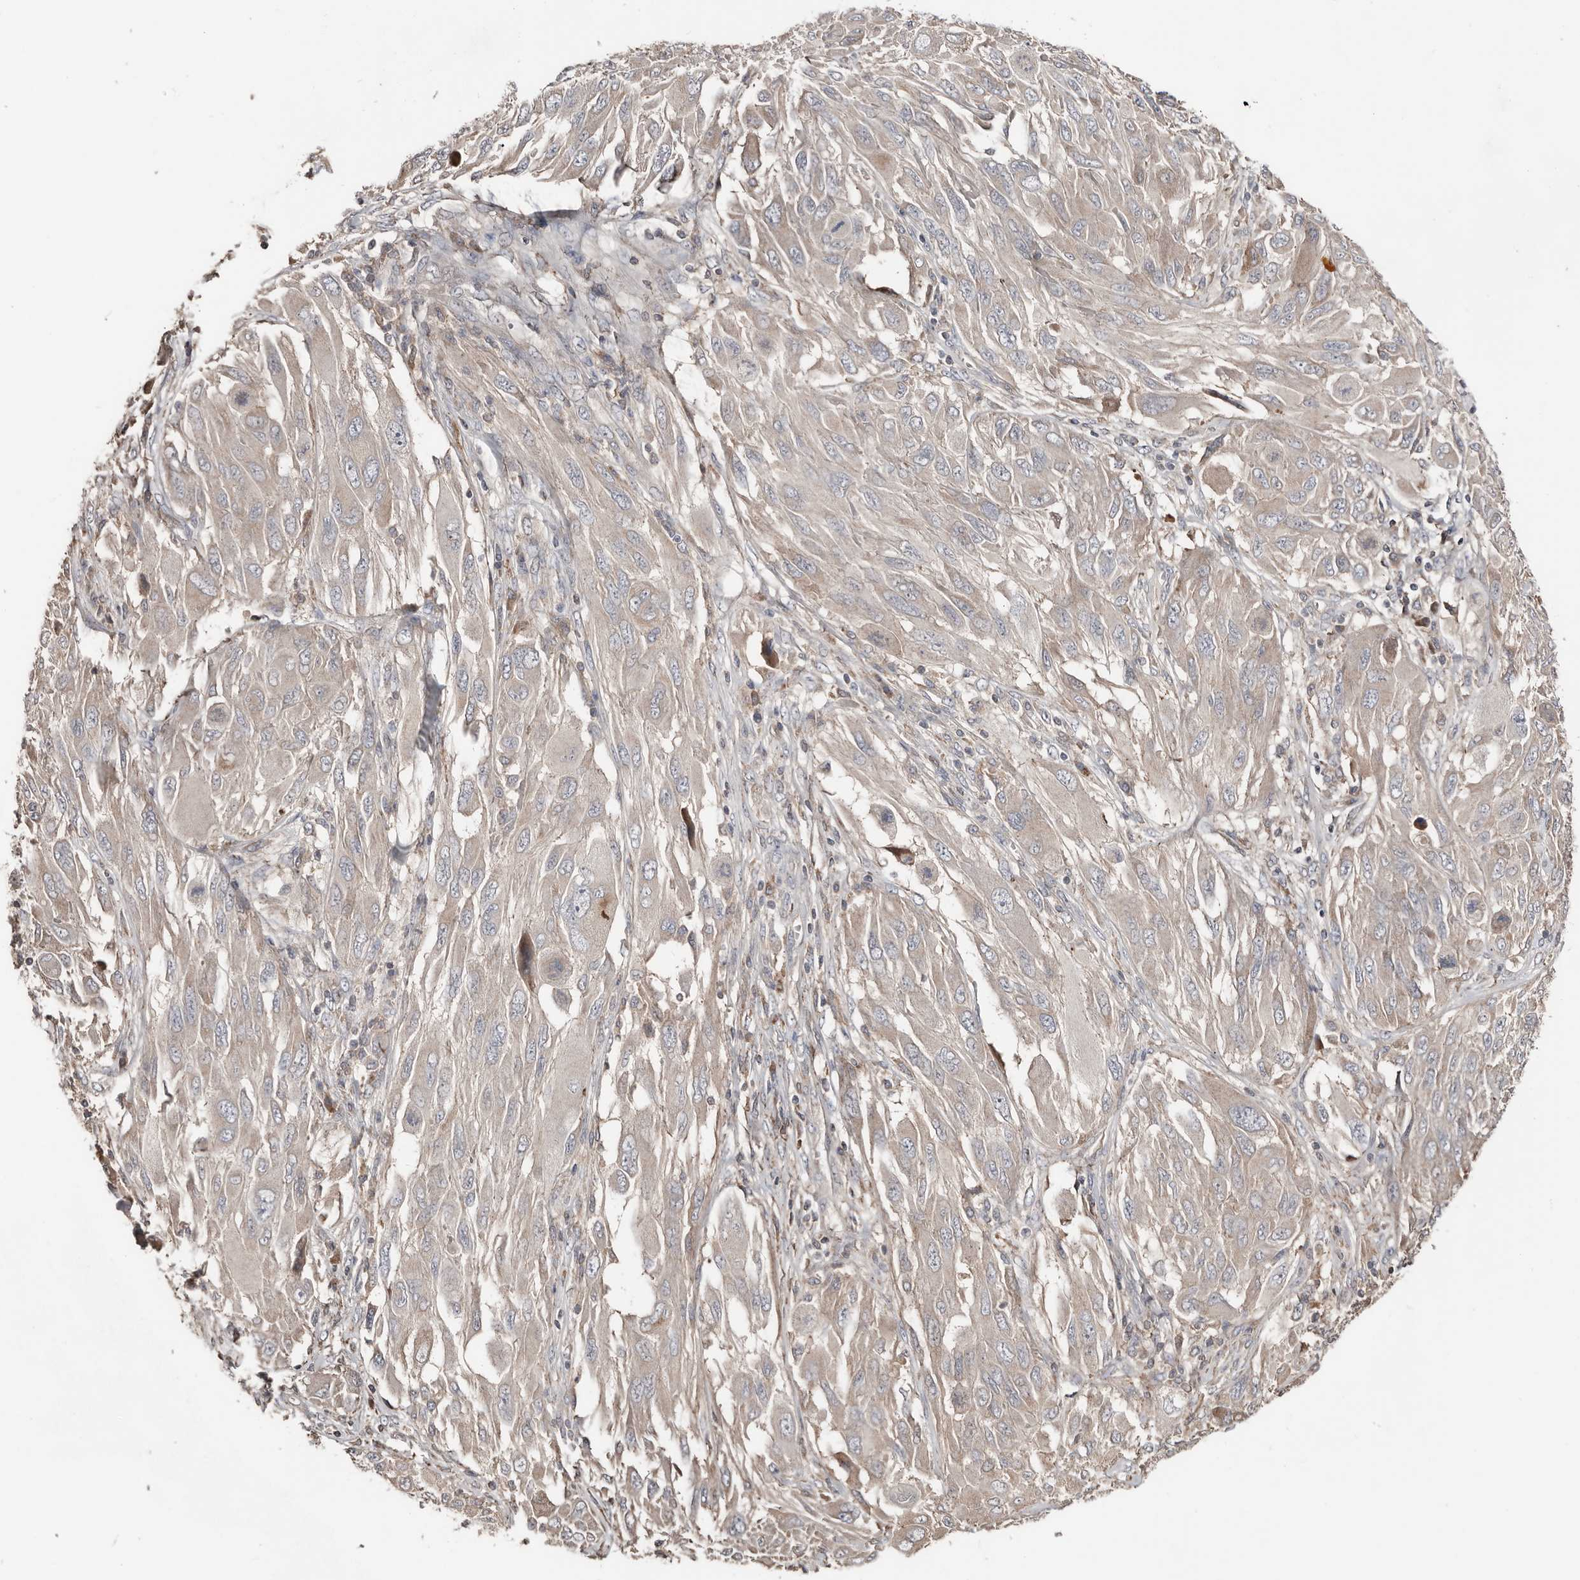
{"staining": {"intensity": "weak", "quantity": "<25%", "location": "cytoplasmic/membranous"}, "tissue": "melanoma", "cell_type": "Tumor cells", "image_type": "cancer", "snomed": [{"axis": "morphology", "description": "Malignant melanoma, NOS"}, {"axis": "topography", "description": "Skin"}], "caption": "Malignant melanoma was stained to show a protein in brown. There is no significant positivity in tumor cells. (Stains: DAB immunohistochemistry with hematoxylin counter stain, Microscopy: brightfield microscopy at high magnification).", "gene": "SLC39A2", "patient": {"sex": "female", "age": 91}}